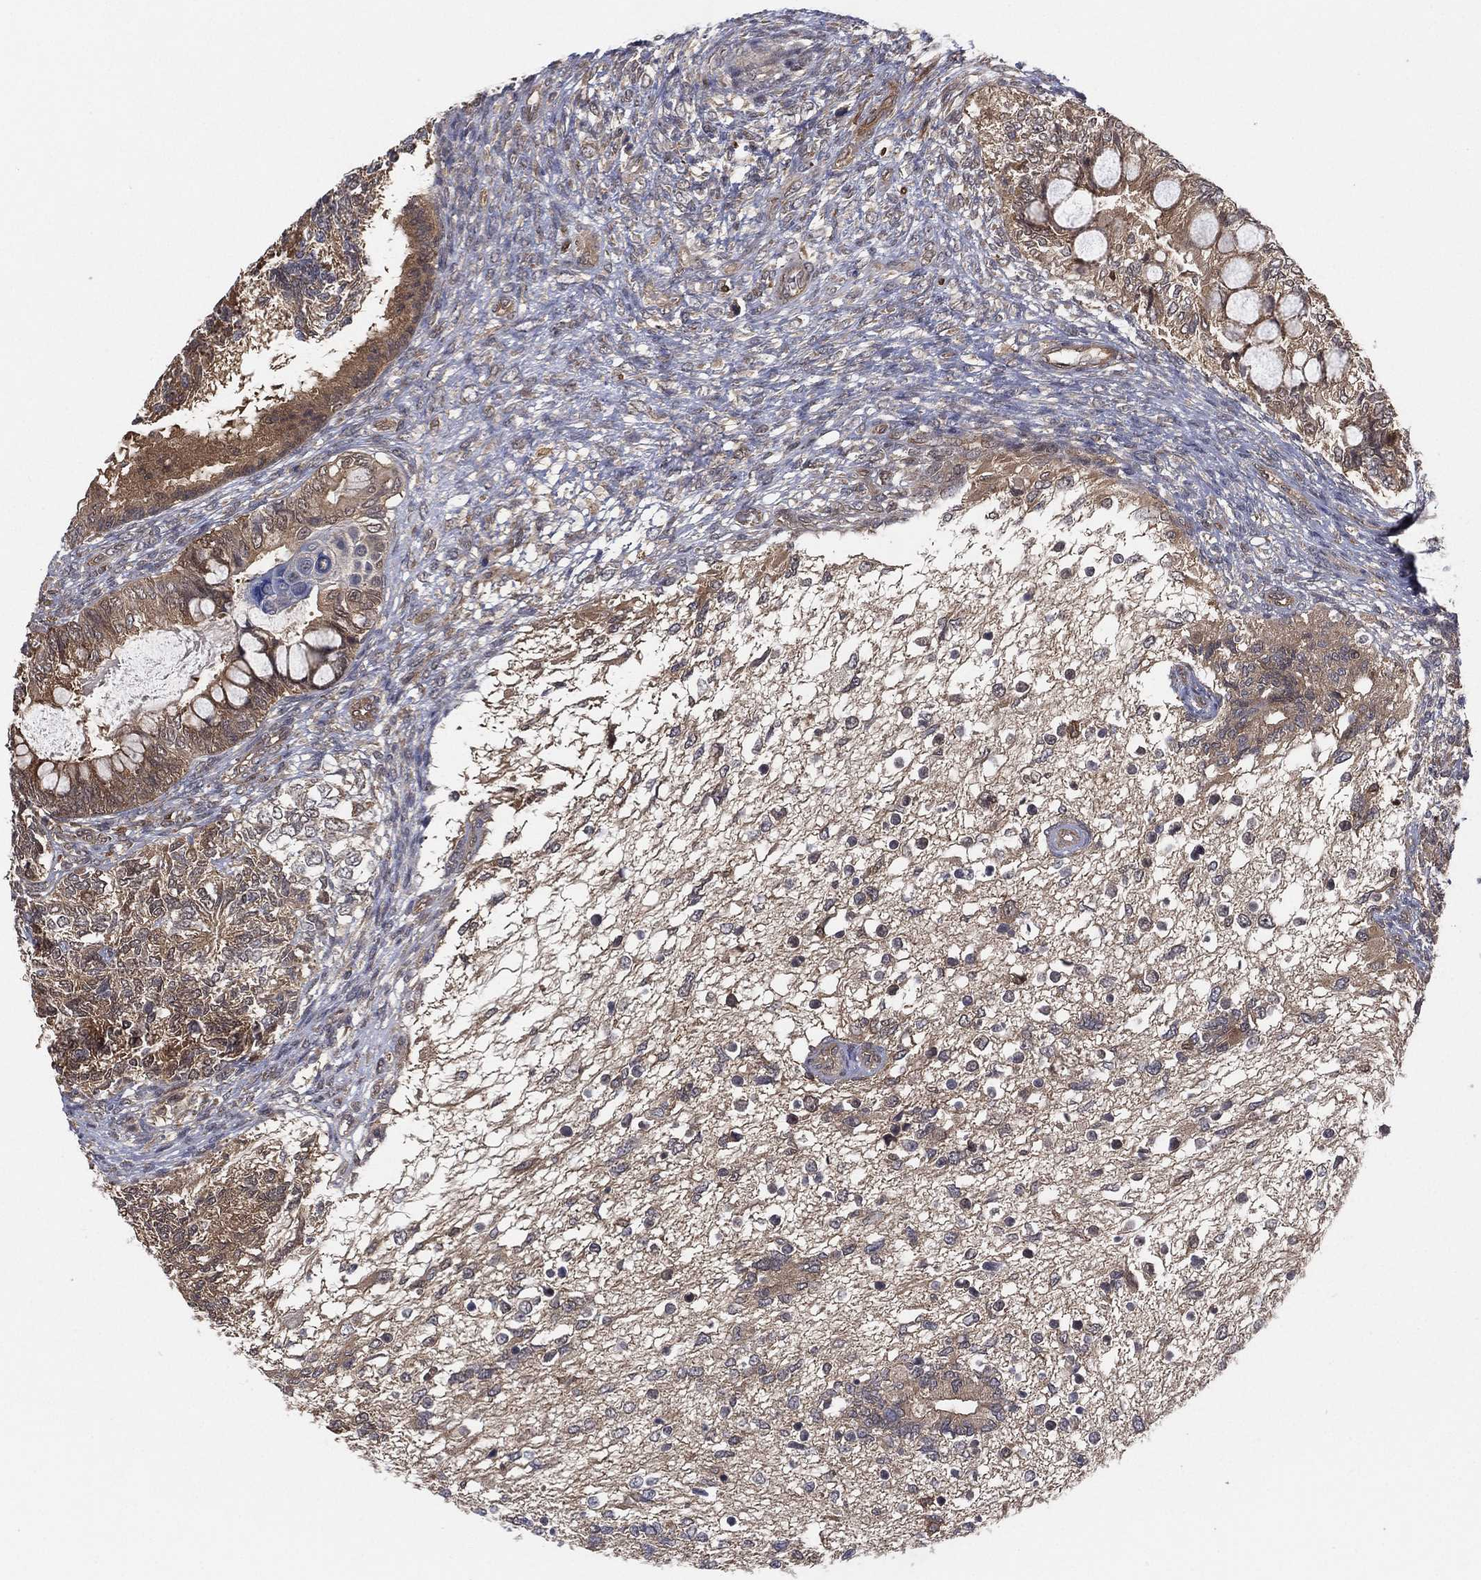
{"staining": {"intensity": "weak", "quantity": ">75%", "location": "cytoplasmic/membranous"}, "tissue": "testis cancer", "cell_type": "Tumor cells", "image_type": "cancer", "snomed": [{"axis": "morphology", "description": "Seminoma, NOS"}, {"axis": "morphology", "description": "Carcinoma, Embryonal, NOS"}, {"axis": "topography", "description": "Testis"}], "caption": "High-magnification brightfield microscopy of testis seminoma stained with DAB (brown) and counterstained with hematoxylin (blue). tumor cells exhibit weak cytoplasmic/membranous staining is seen in approximately>75% of cells.", "gene": "PSMG4", "patient": {"sex": "male", "age": 41}}